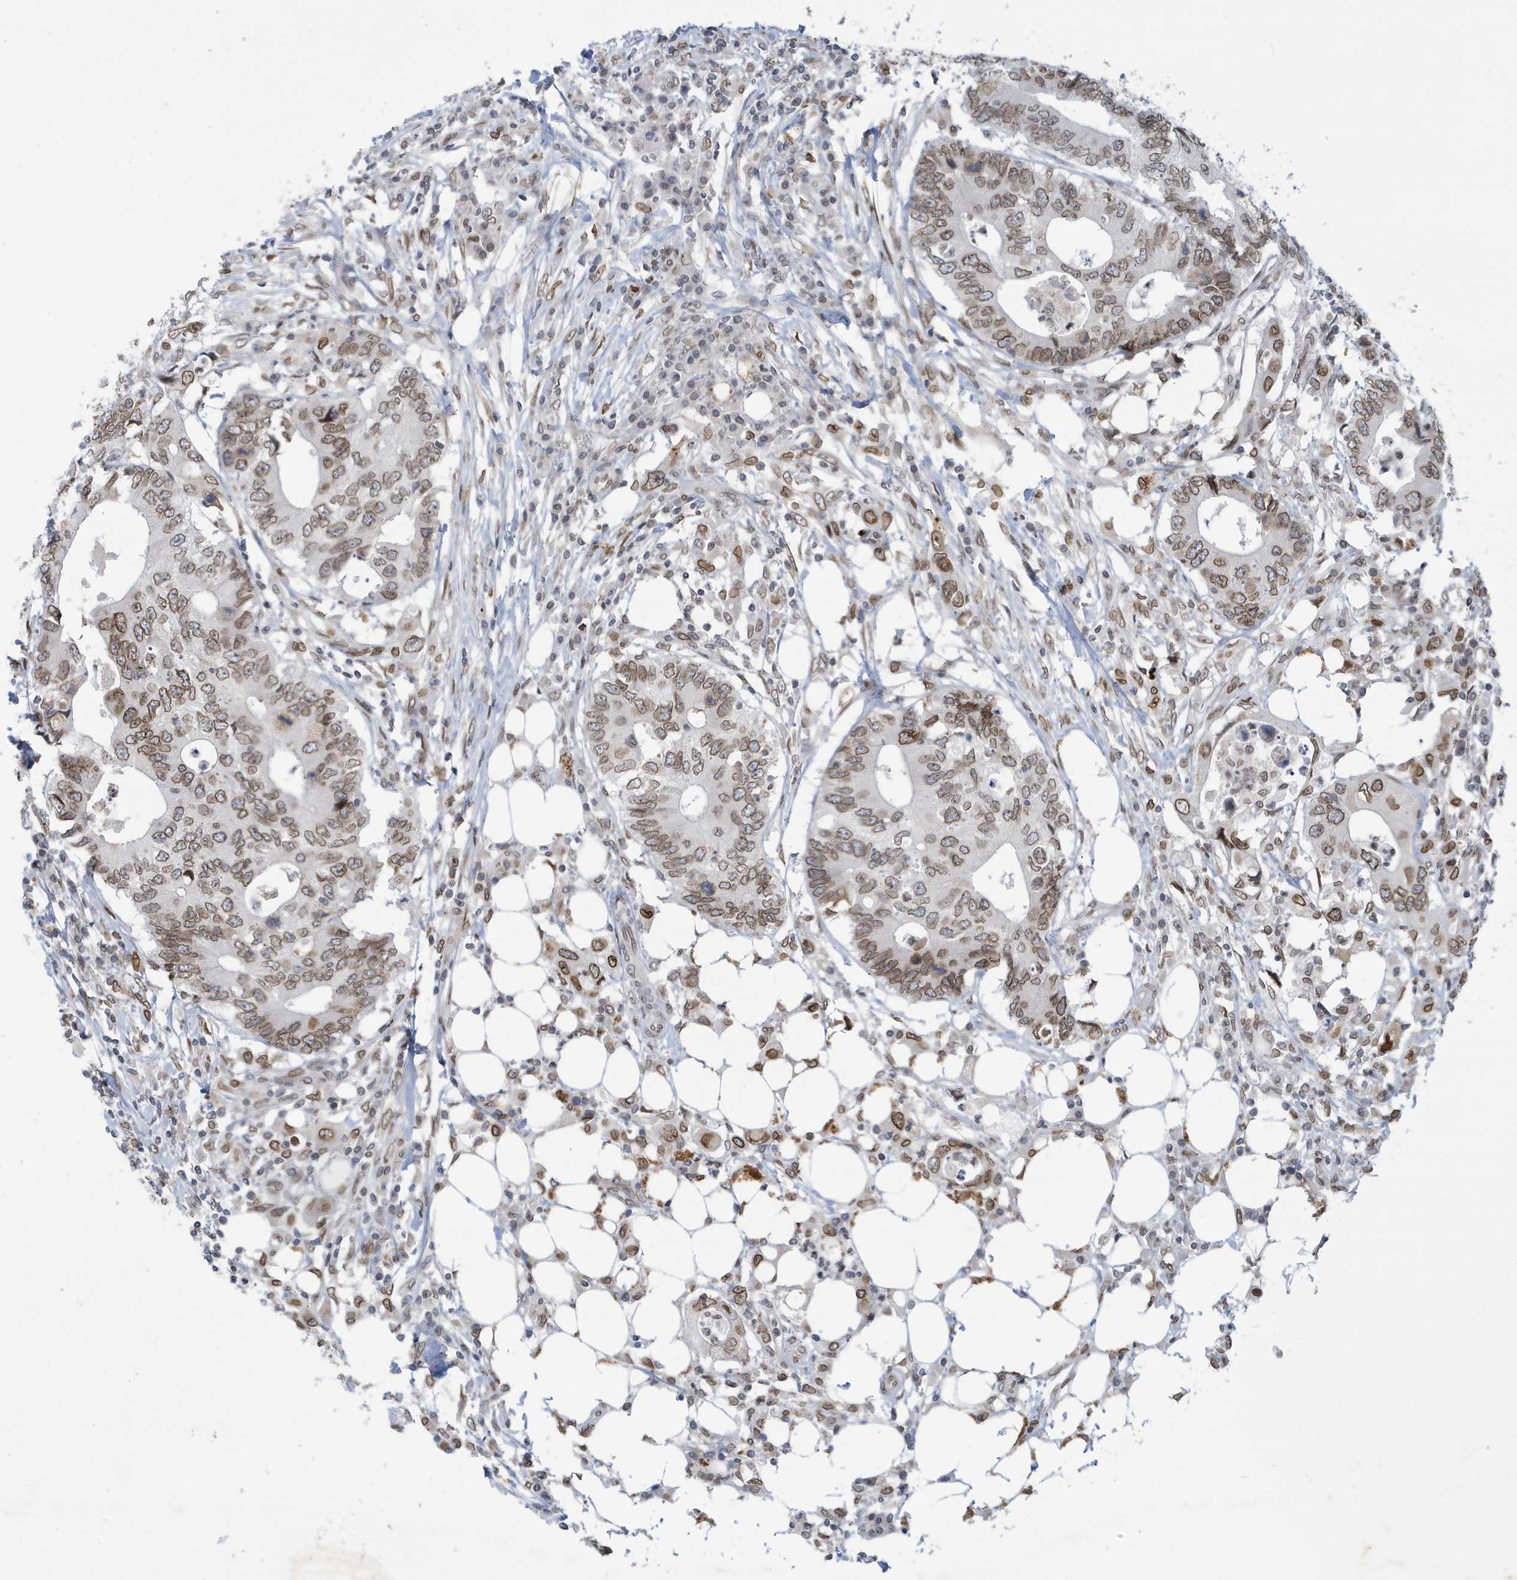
{"staining": {"intensity": "moderate", "quantity": ">75%", "location": "cytoplasmic/membranous,nuclear"}, "tissue": "colorectal cancer", "cell_type": "Tumor cells", "image_type": "cancer", "snomed": [{"axis": "morphology", "description": "Adenocarcinoma, NOS"}, {"axis": "topography", "description": "Colon"}], "caption": "Protein staining of colorectal cancer (adenocarcinoma) tissue displays moderate cytoplasmic/membranous and nuclear expression in about >75% of tumor cells.", "gene": "PCYT1A", "patient": {"sex": "male", "age": 71}}